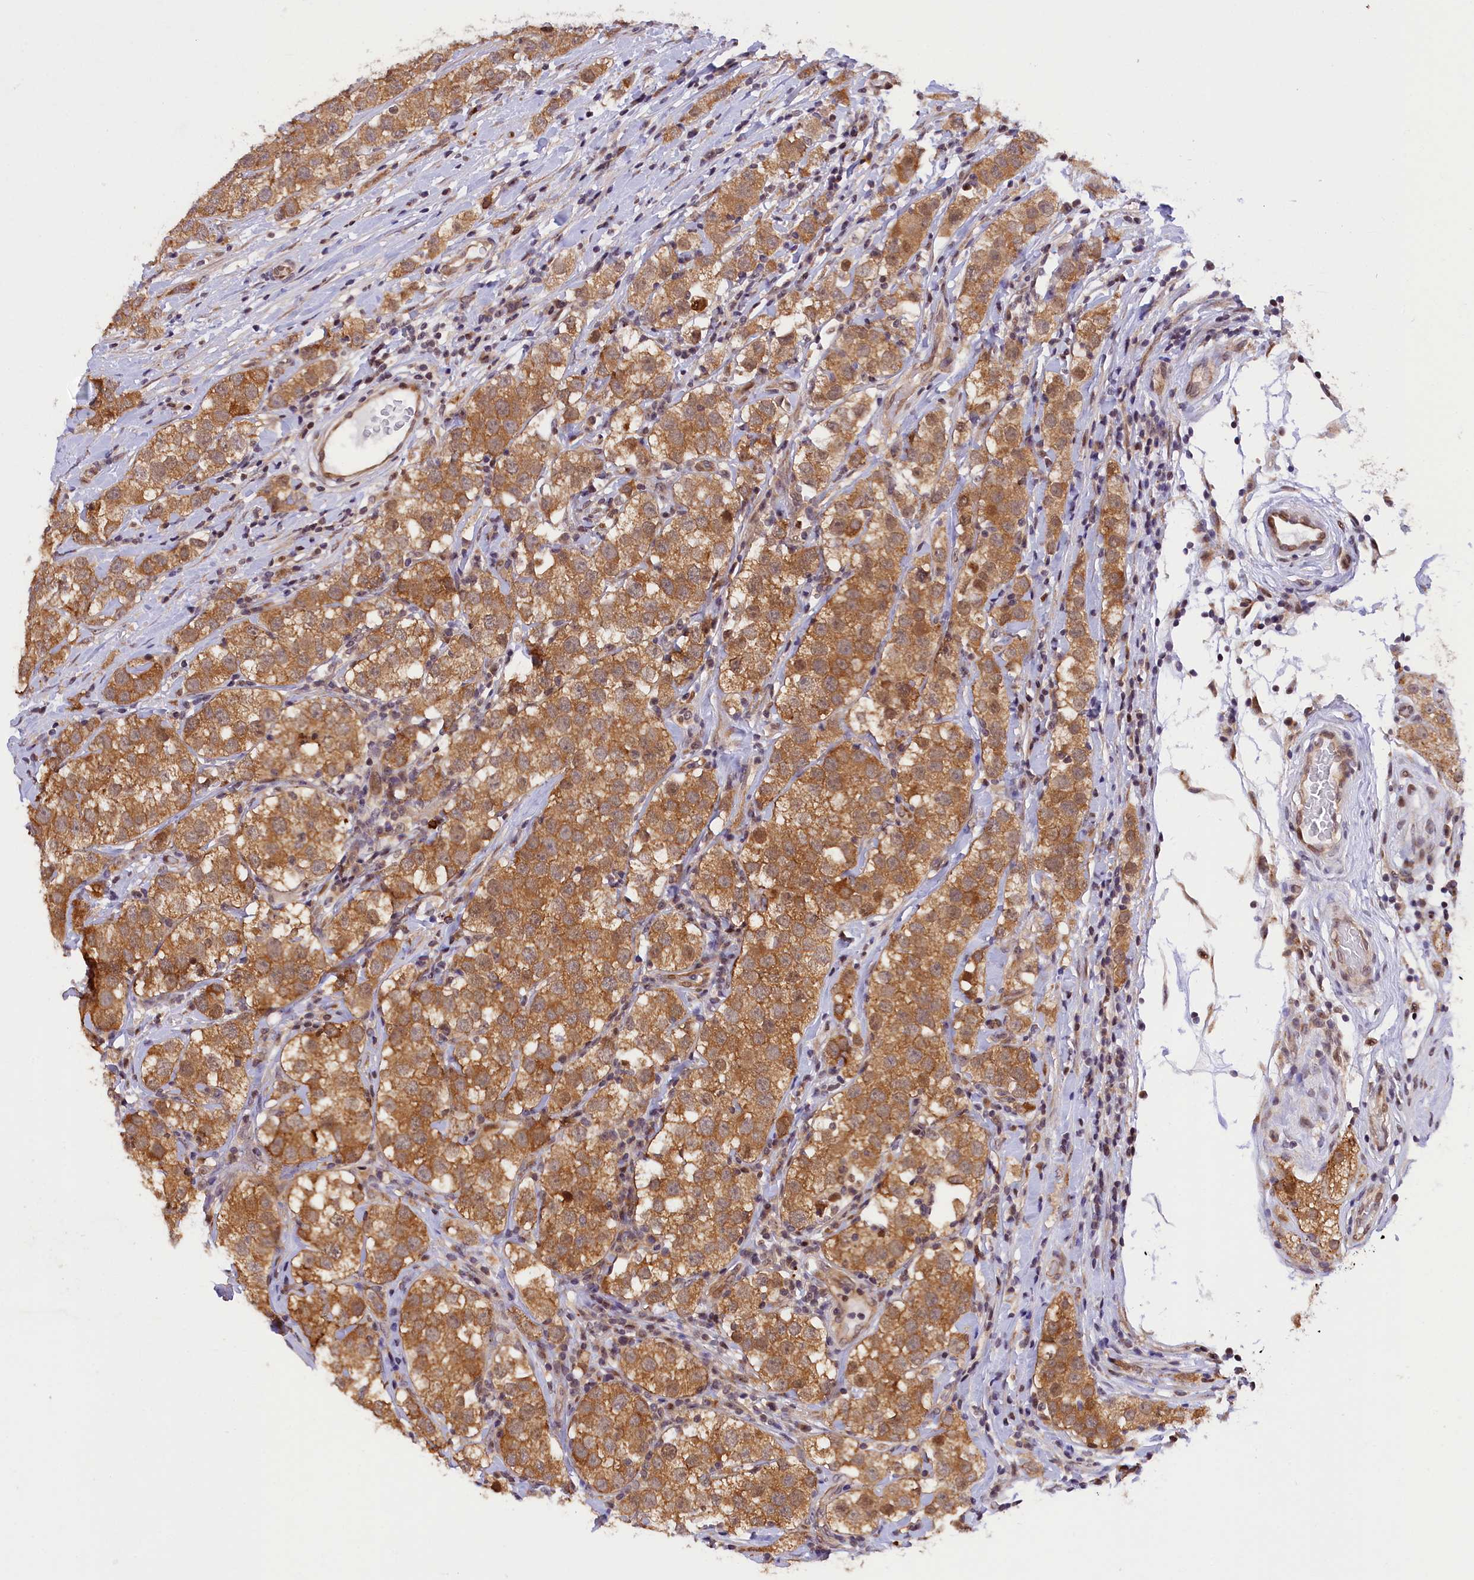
{"staining": {"intensity": "moderate", "quantity": ">75%", "location": "cytoplasmic/membranous"}, "tissue": "testis cancer", "cell_type": "Tumor cells", "image_type": "cancer", "snomed": [{"axis": "morphology", "description": "Seminoma, NOS"}, {"axis": "topography", "description": "Testis"}], "caption": "About >75% of tumor cells in human testis cancer demonstrate moderate cytoplasmic/membranous protein expression as visualized by brown immunohistochemical staining.", "gene": "SAMD4A", "patient": {"sex": "male", "age": 34}}